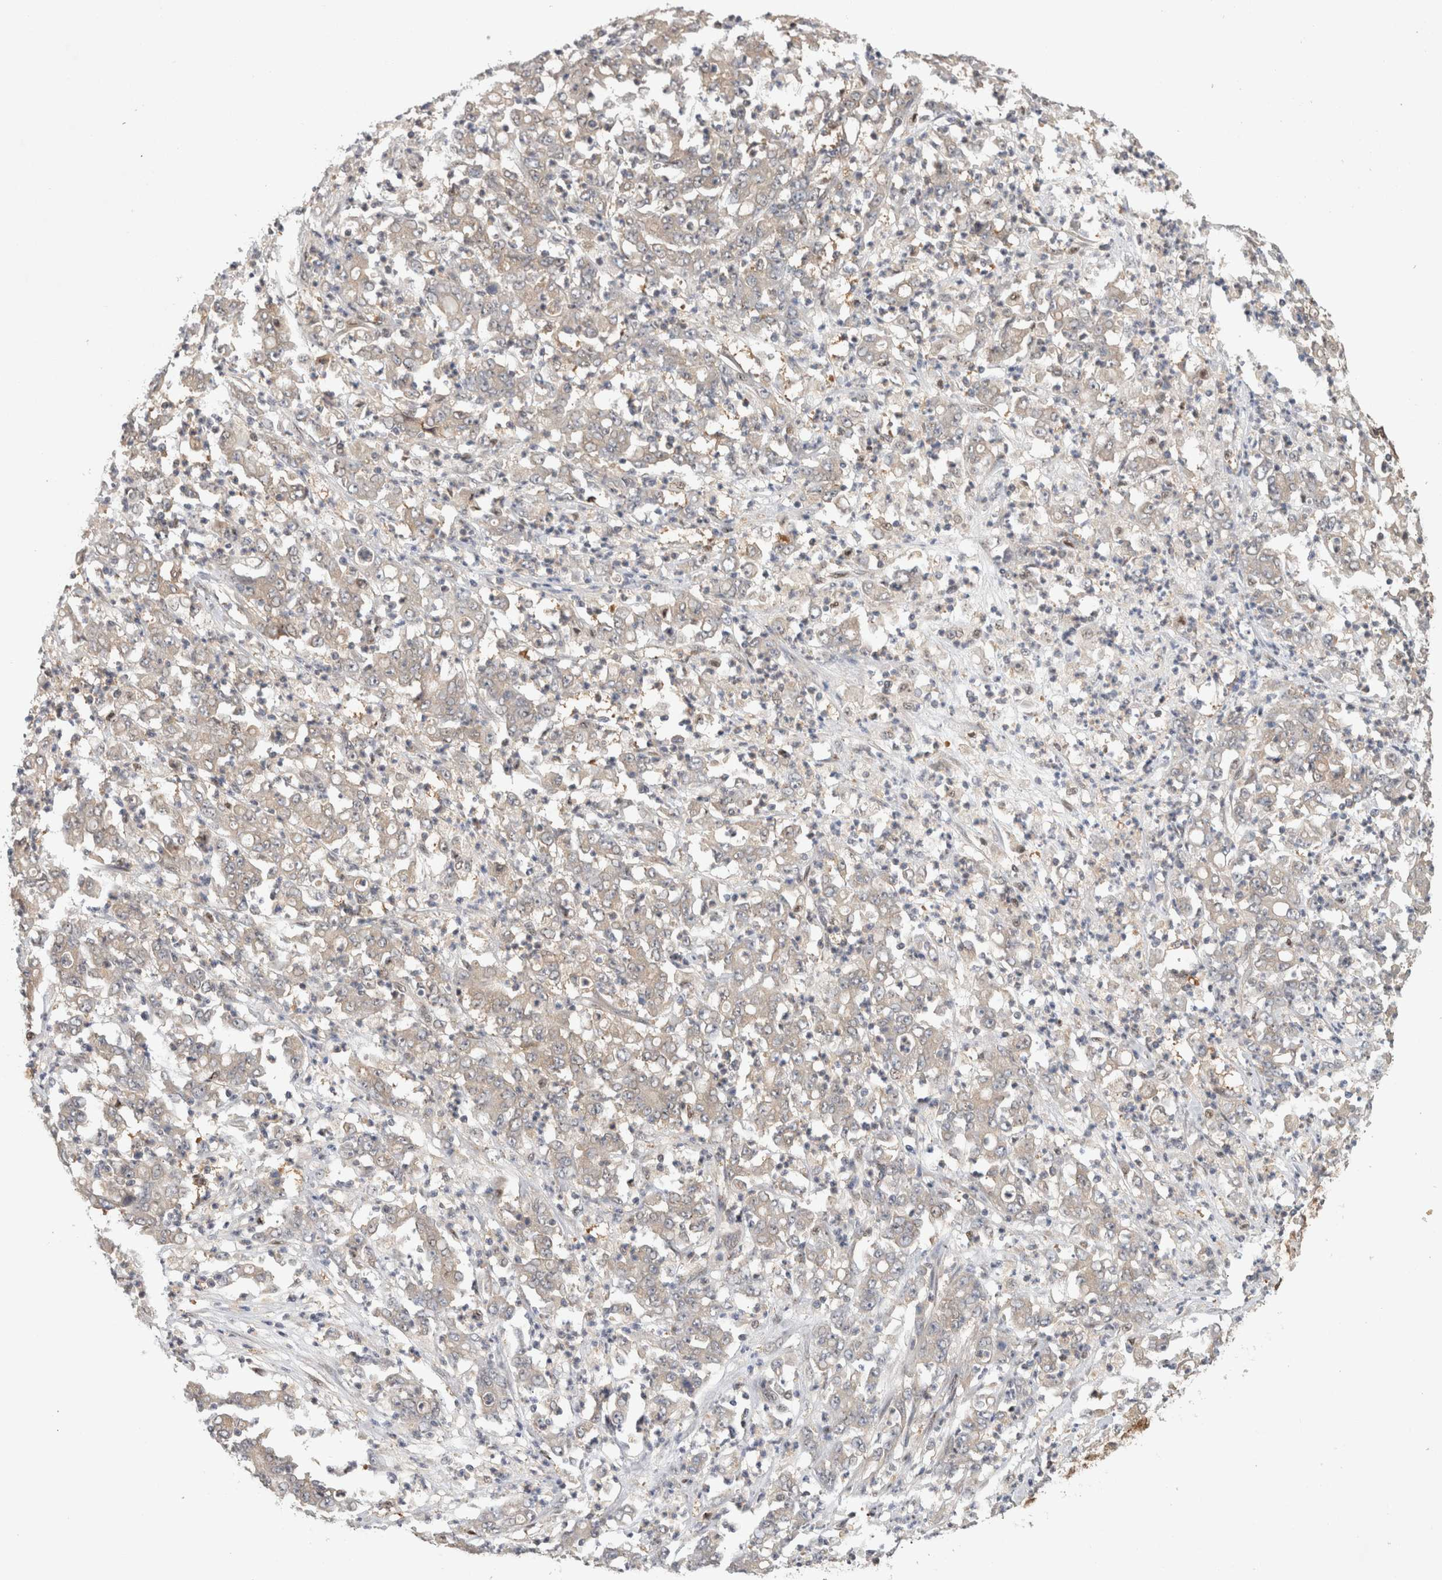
{"staining": {"intensity": "negative", "quantity": "none", "location": "none"}, "tissue": "stomach cancer", "cell_type": "Tumor cells", "image_type": "cancer", "snomed": [{"axis": "morphology", "description": "Adenocarcinoma, NOS"}, {"axis": "topography", "description": "Stomach, lower"}], "caption": "Stomach cancer was stained to show a protein in brown. There is no significant staining in tumor cells. (DAB immunohistochemistry visualized using brightfield microscopy, high magnification).", "gene": "PIGP", "patient": {"sex": "female", "age": 71}}